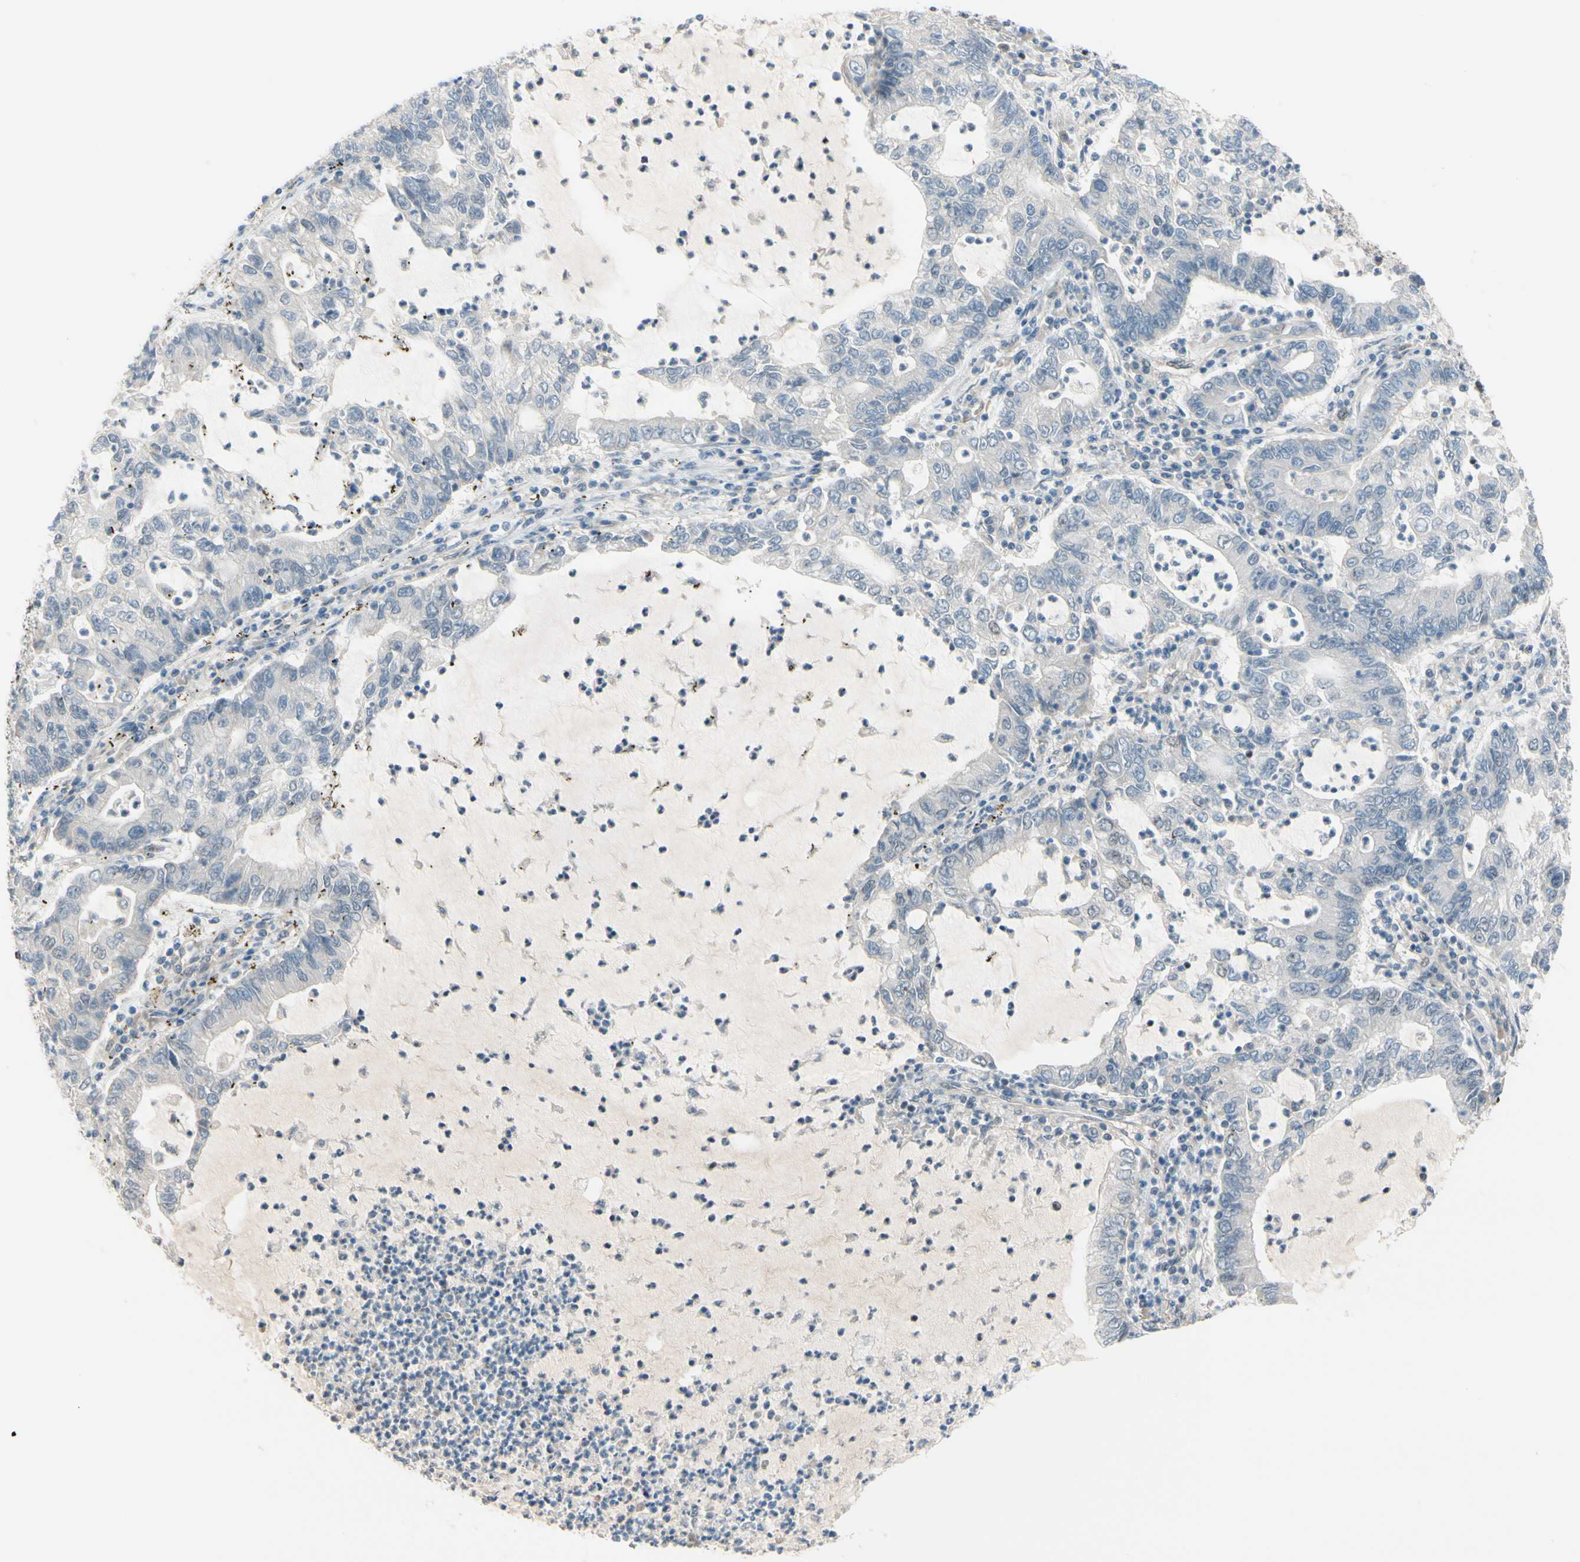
{"staining": {"intensity": "weak", "quantity": "<25%", "location": "nuclear"}, "tissue": "lung cancer", "cell_type": "Tumor cells", "image_type": "cancer", "snomed": [{"axis": "morphology", "description": "Adenocarcinoma, NOS"}, {"axis": "topography", "description": "Lung"}], "caption": "Immunohistochemistry (IHC) micrograph of neoplastic tissue: human lung cancer (adenocarcinoma) stained with DAB reveals no significant protein staining in tumor cells.", "gene": "SUFU", "patient": {"sex": "female", "age": 51}}